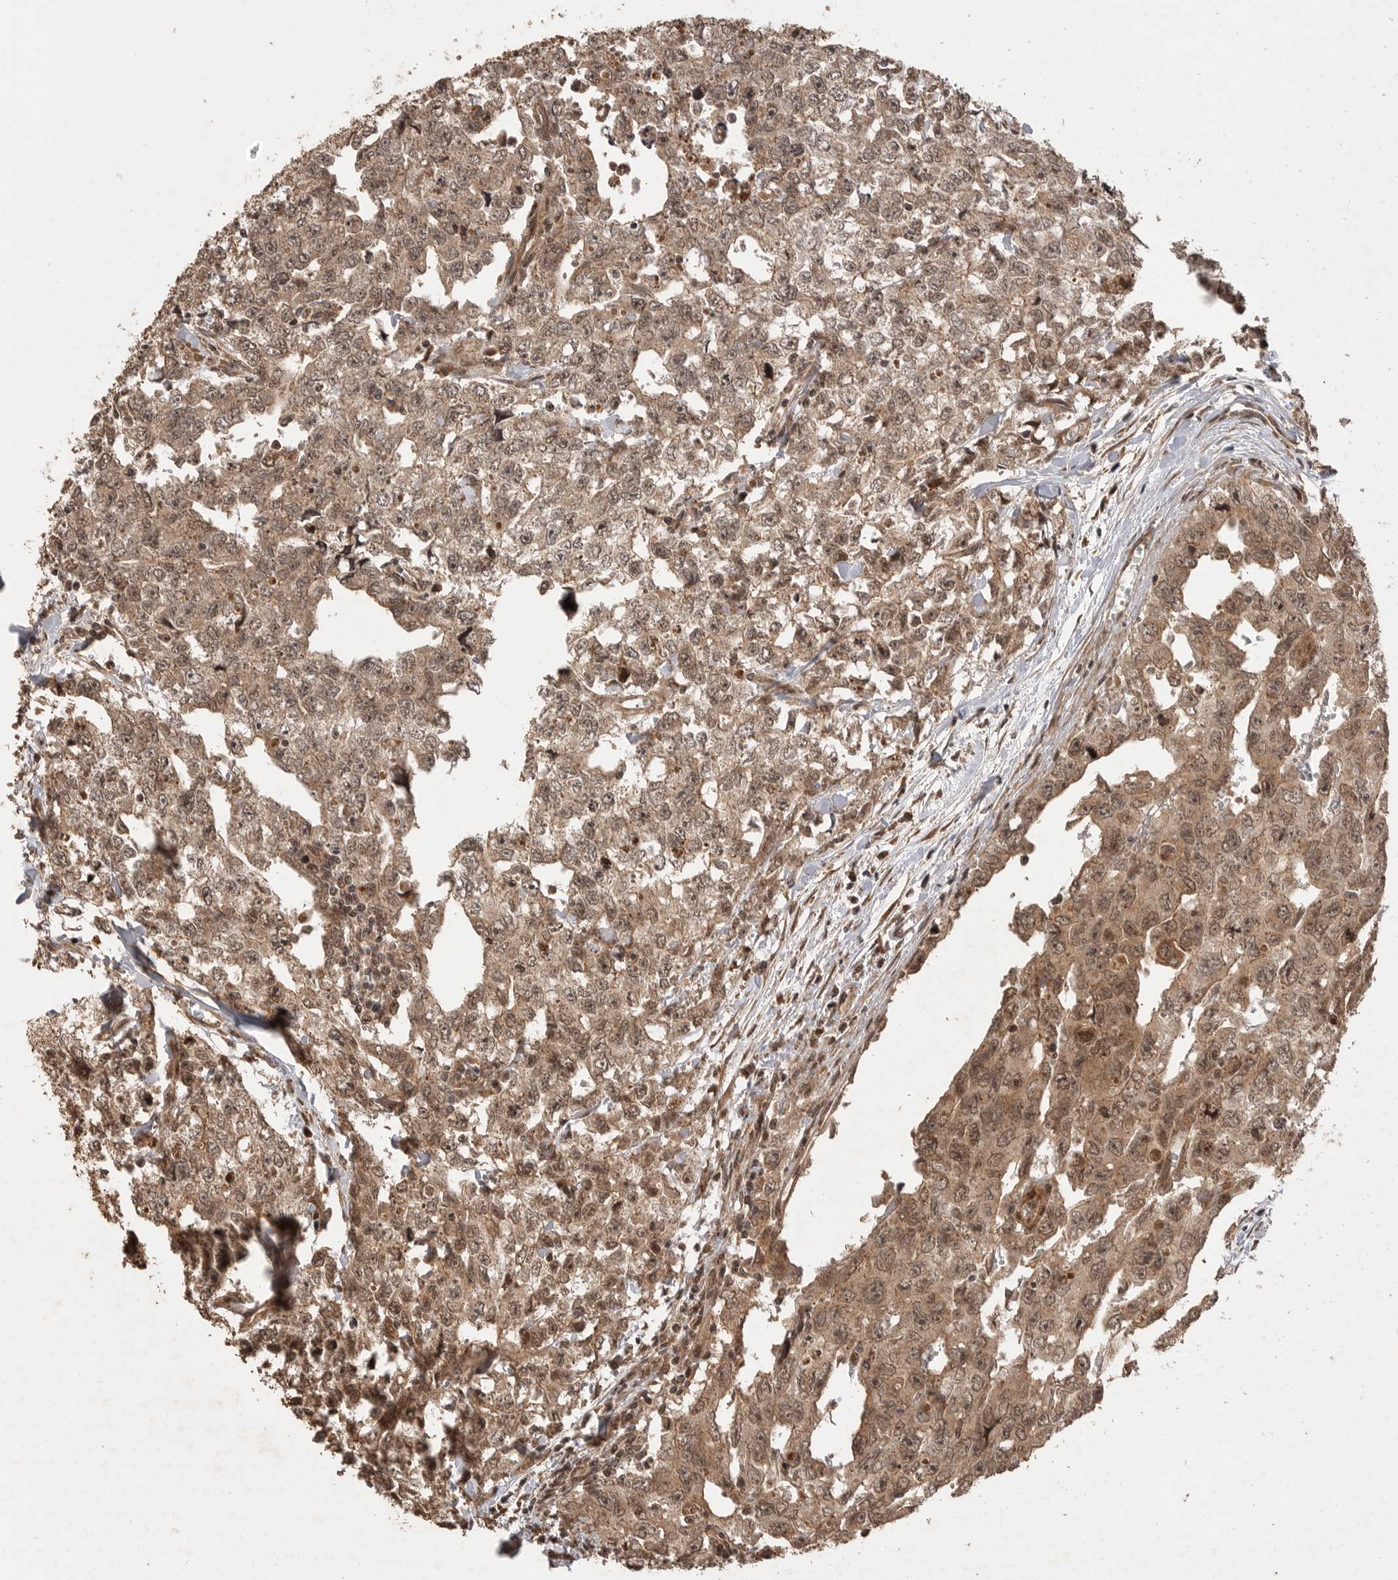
{"staining": {"intensity": "moderate", "quantity": ">75%", "location": "cytoplasmic/membranous,nuclear"}, "tissue": "testis cancer", "cell_type": "Tumor cells", "image_type": "cancer", "snomed": [{"axis": "morphology", "description": "Carcinoma, Embryonal, NOS"}, {"axis": "topography", "description": "Testis"}], "caption": "Tumor cells exhibit medium levels of moderate cytoplasmic/membranous and nuclear expression in approximately >75% of cells in human testis embryonal carcinoma. (Brightfield microscopy of DAB IHC at high magnification).", "gene": "BOC", "patient": {"sex": "male", "age": 28}}